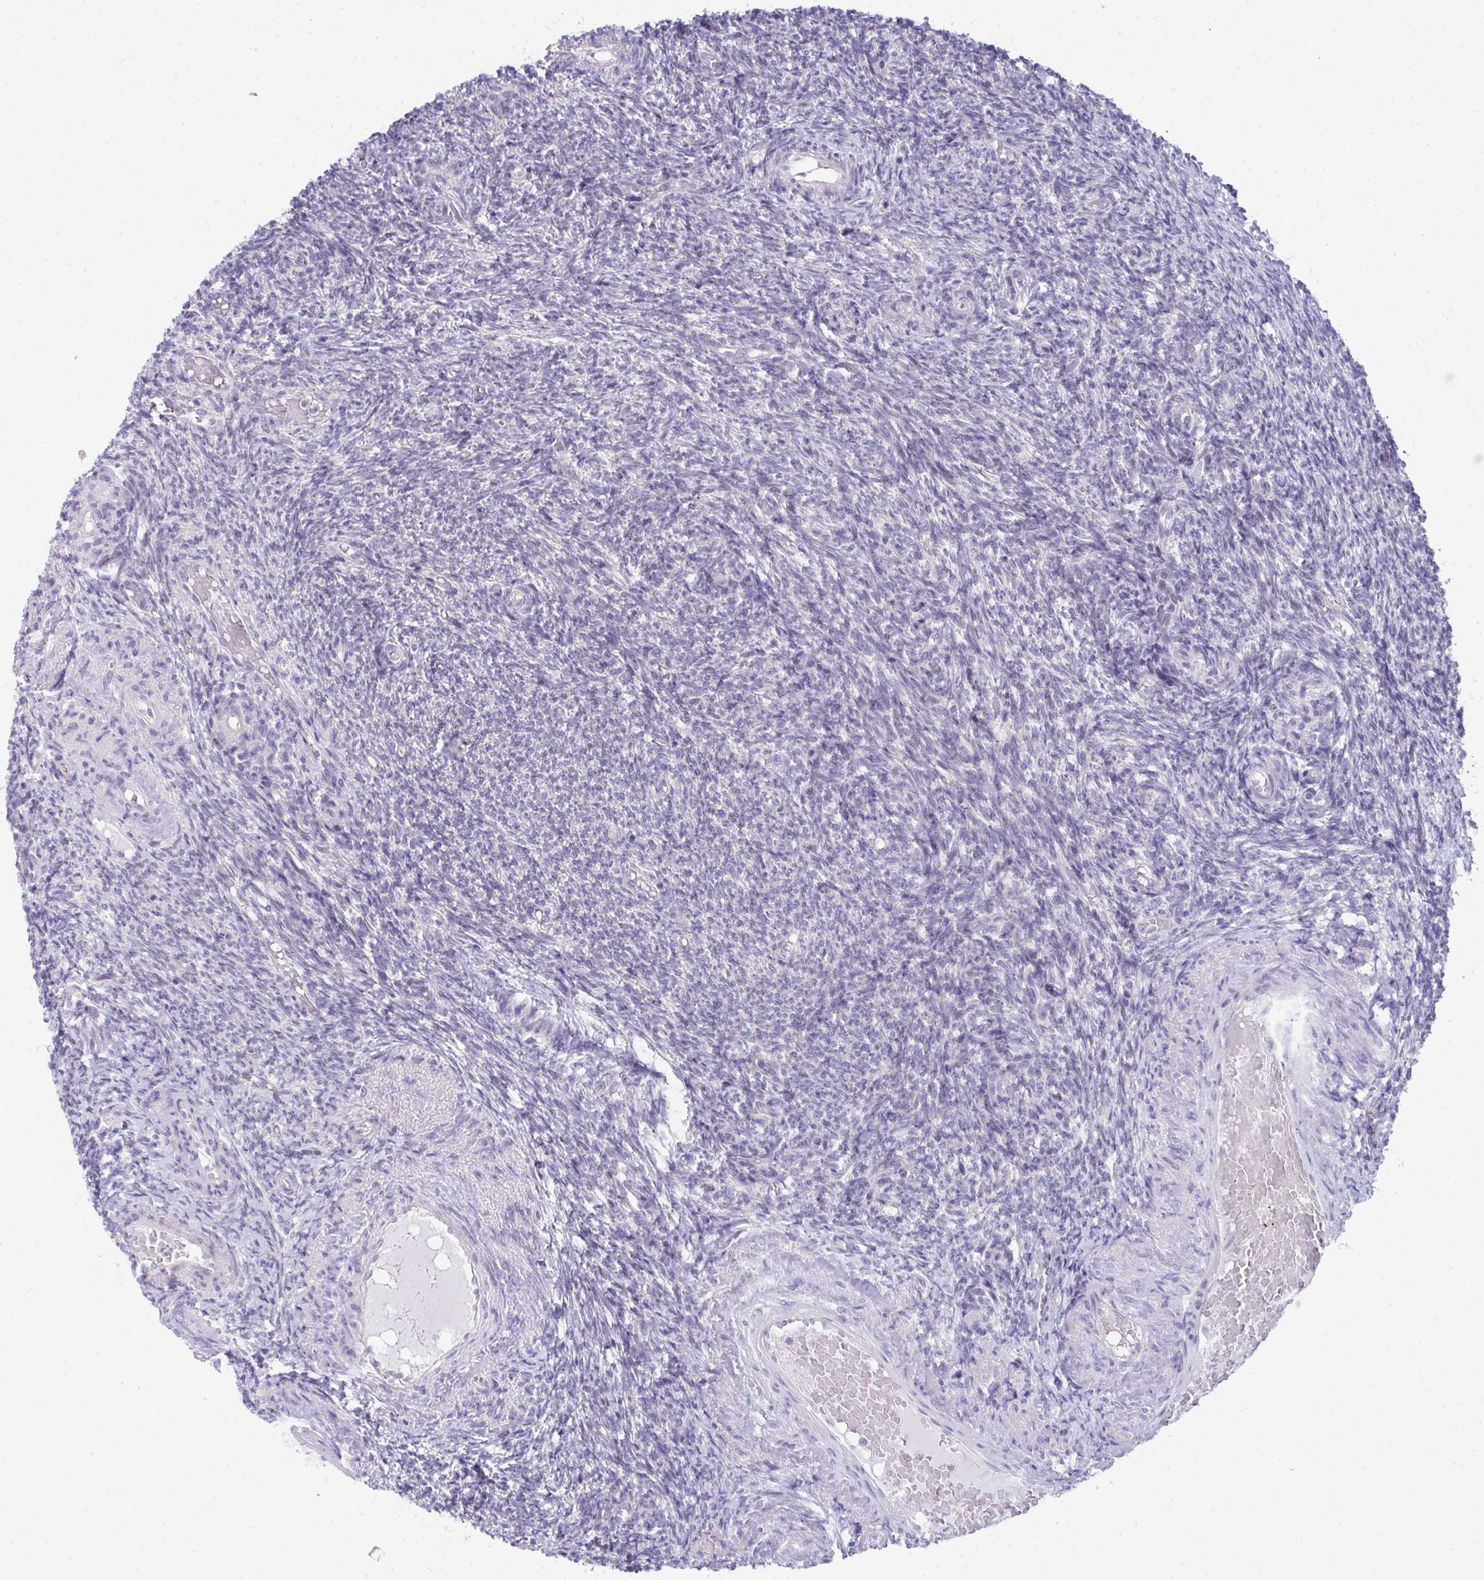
{"staining": {"intensity": "negative", "quantity": "none", "location": "none"}, "tissue": "ovary", "cell_type": "Follicle cells", "image_type": "normal", "snomed": [{"axis": "morphology", "description": "Normal tissue, NOS"}, {"axis": "topography", "description": "Ovary"}], "caption": "A high-resolution micrograph shows immunohistochemistry staining of normal ovary, which displays no significant expression in follicle cells.", "gene": "MROH8", "patient": {"sex": "female", "age": 39}}